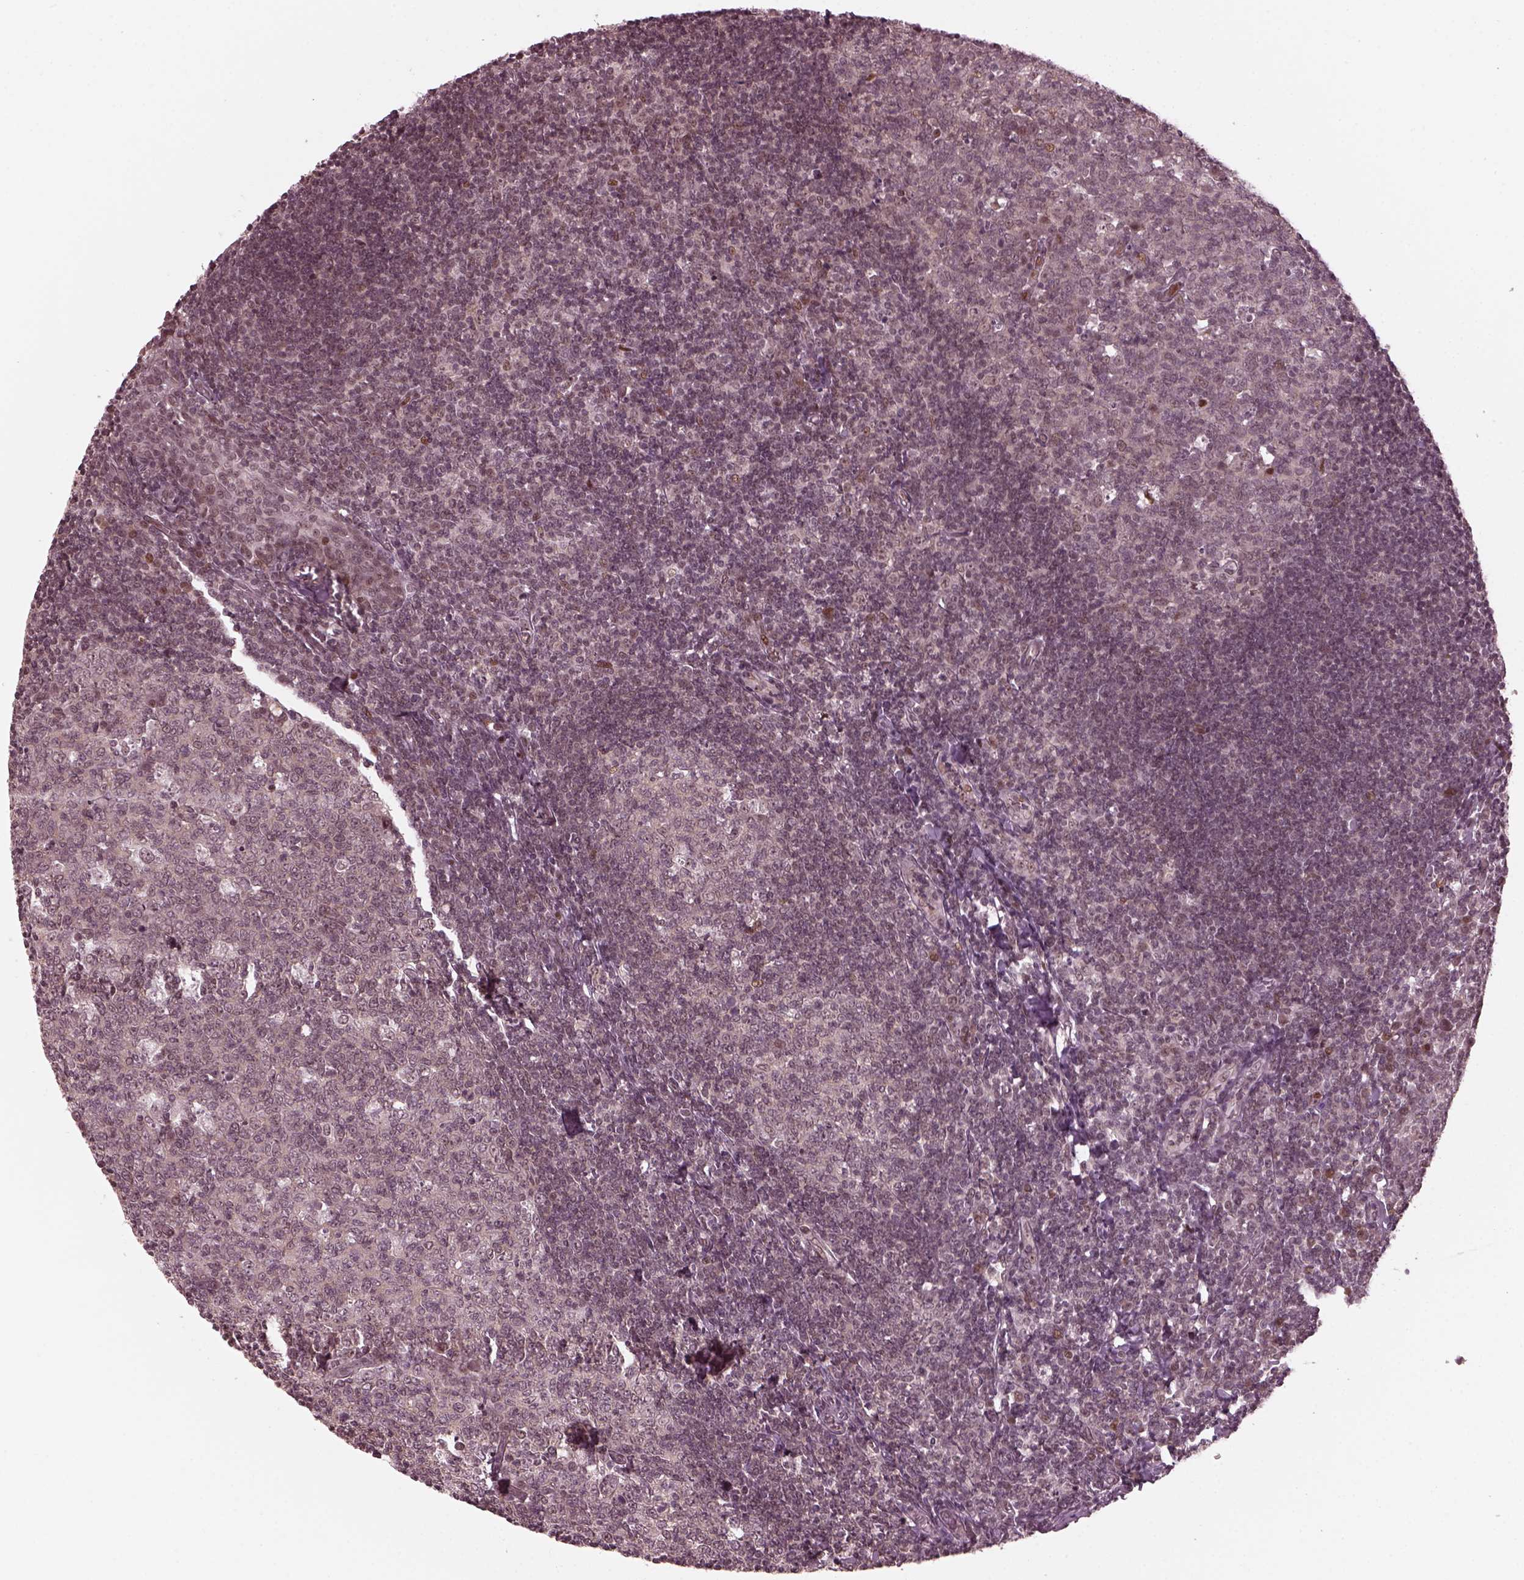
{"staining": {"intensity": "moderate", "quantity": "<25%", "location": "nuclear"}, "tissue": "tonsil", "cell_type": "Germinal center cells", "image_type": "normal", "snomed": [{"axis": "morphology", "description": "Normal tissue, NOS"}, {"axis": "topography", "description": "Tonsil"}], "caption": "Tonsil was stained to show a protein in brown. There is low levels of moderate nuclear expression in approximately <25% of germinal center cells.", "gene": "TRIB3", "patient": {"sex": "female", "age": 12}}